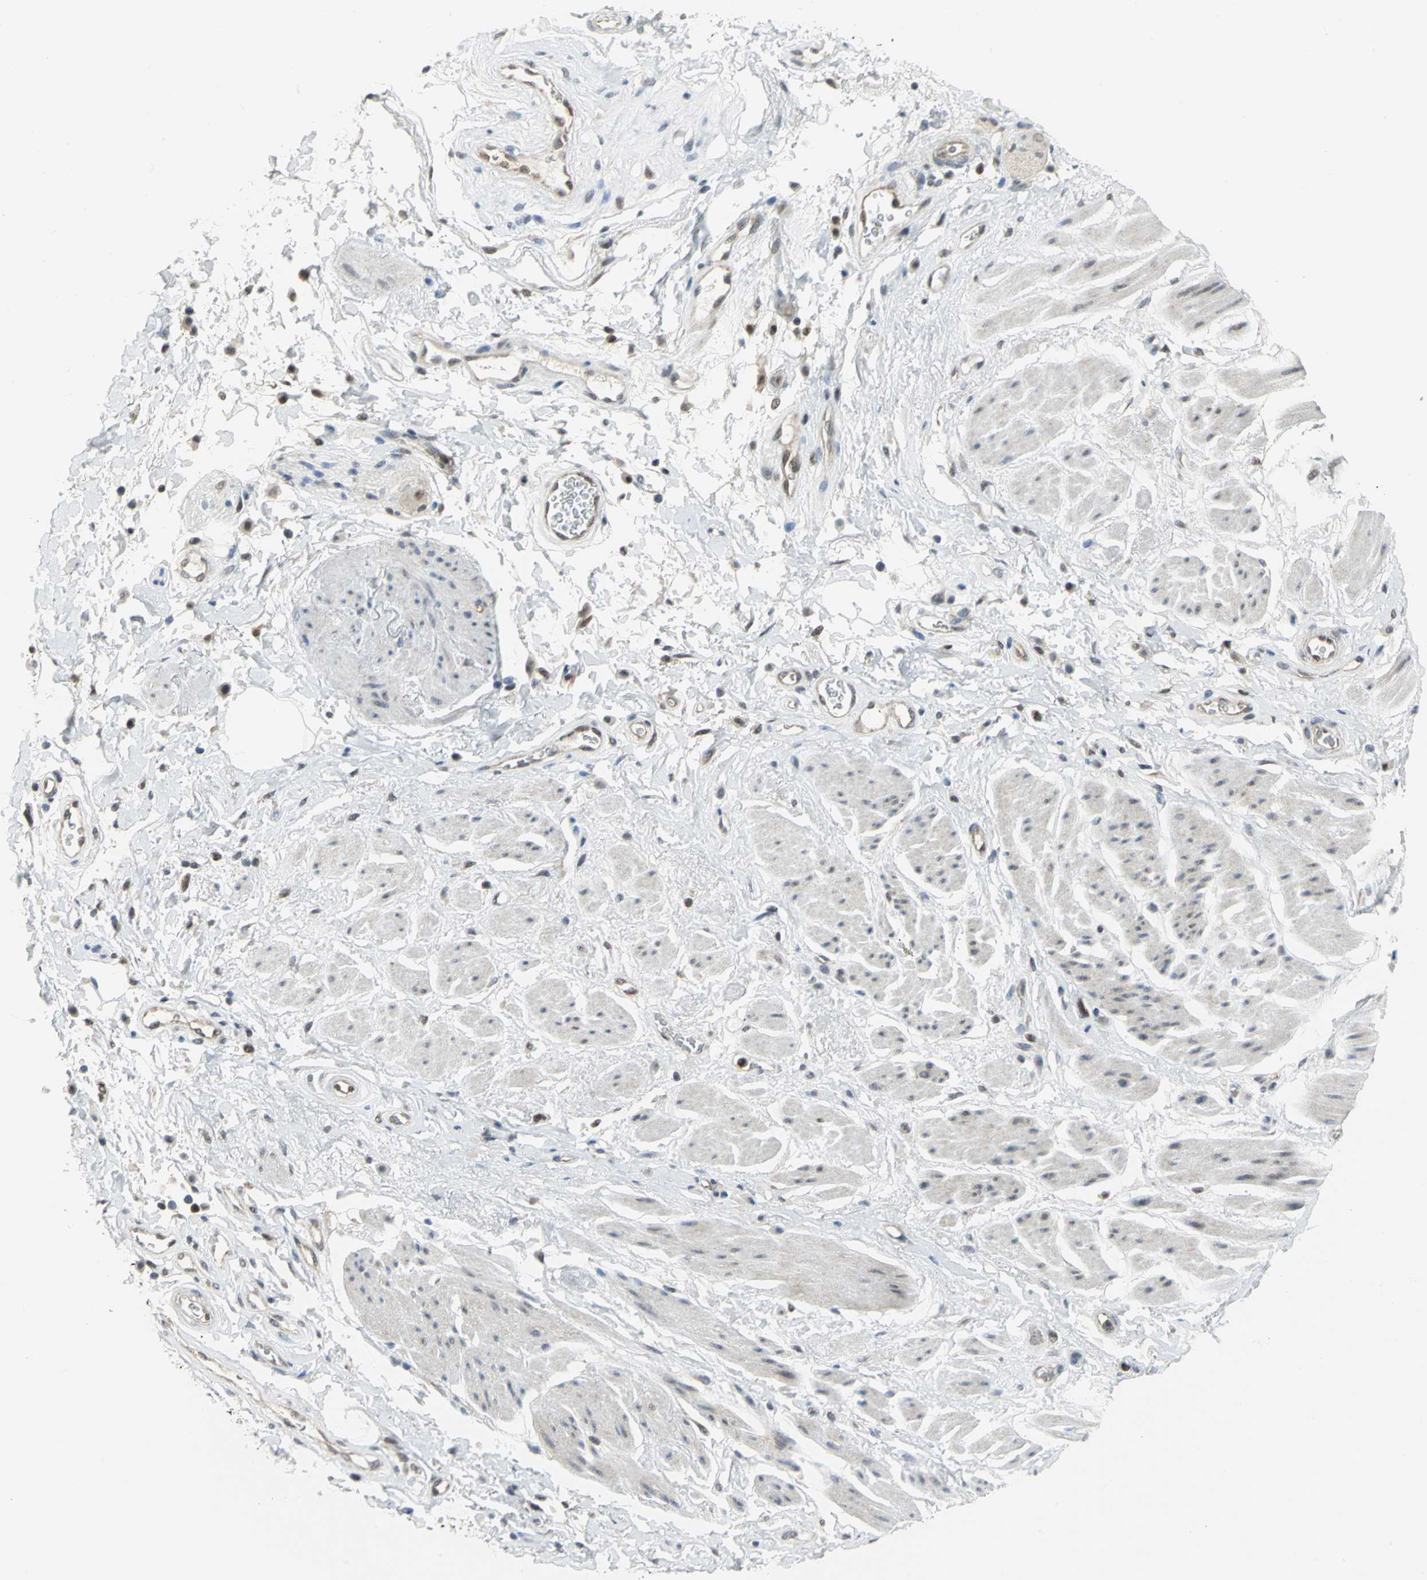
{"staining": {"intensity": "negative", "quantity": "none", "location": "none"}, "tissue": "adipose tissue", "cell_type": "Adipocytes", "image_type": "normal", "snomed": [{"axis": "morphology", "description": "Normal tissue, NOS"}, {"axis": "topography", "description": "Soft tissue"}, {"axis": "topography", "description": "Peripheral nerve tissue"}], "caption": "This is an immunohistochemistry (IHC) histopathology image of unremarkable adipose tissue. There is no expression in adipocytes.", "gene": "PSMA4", "patient": {"sex": "female", "age": 71}}